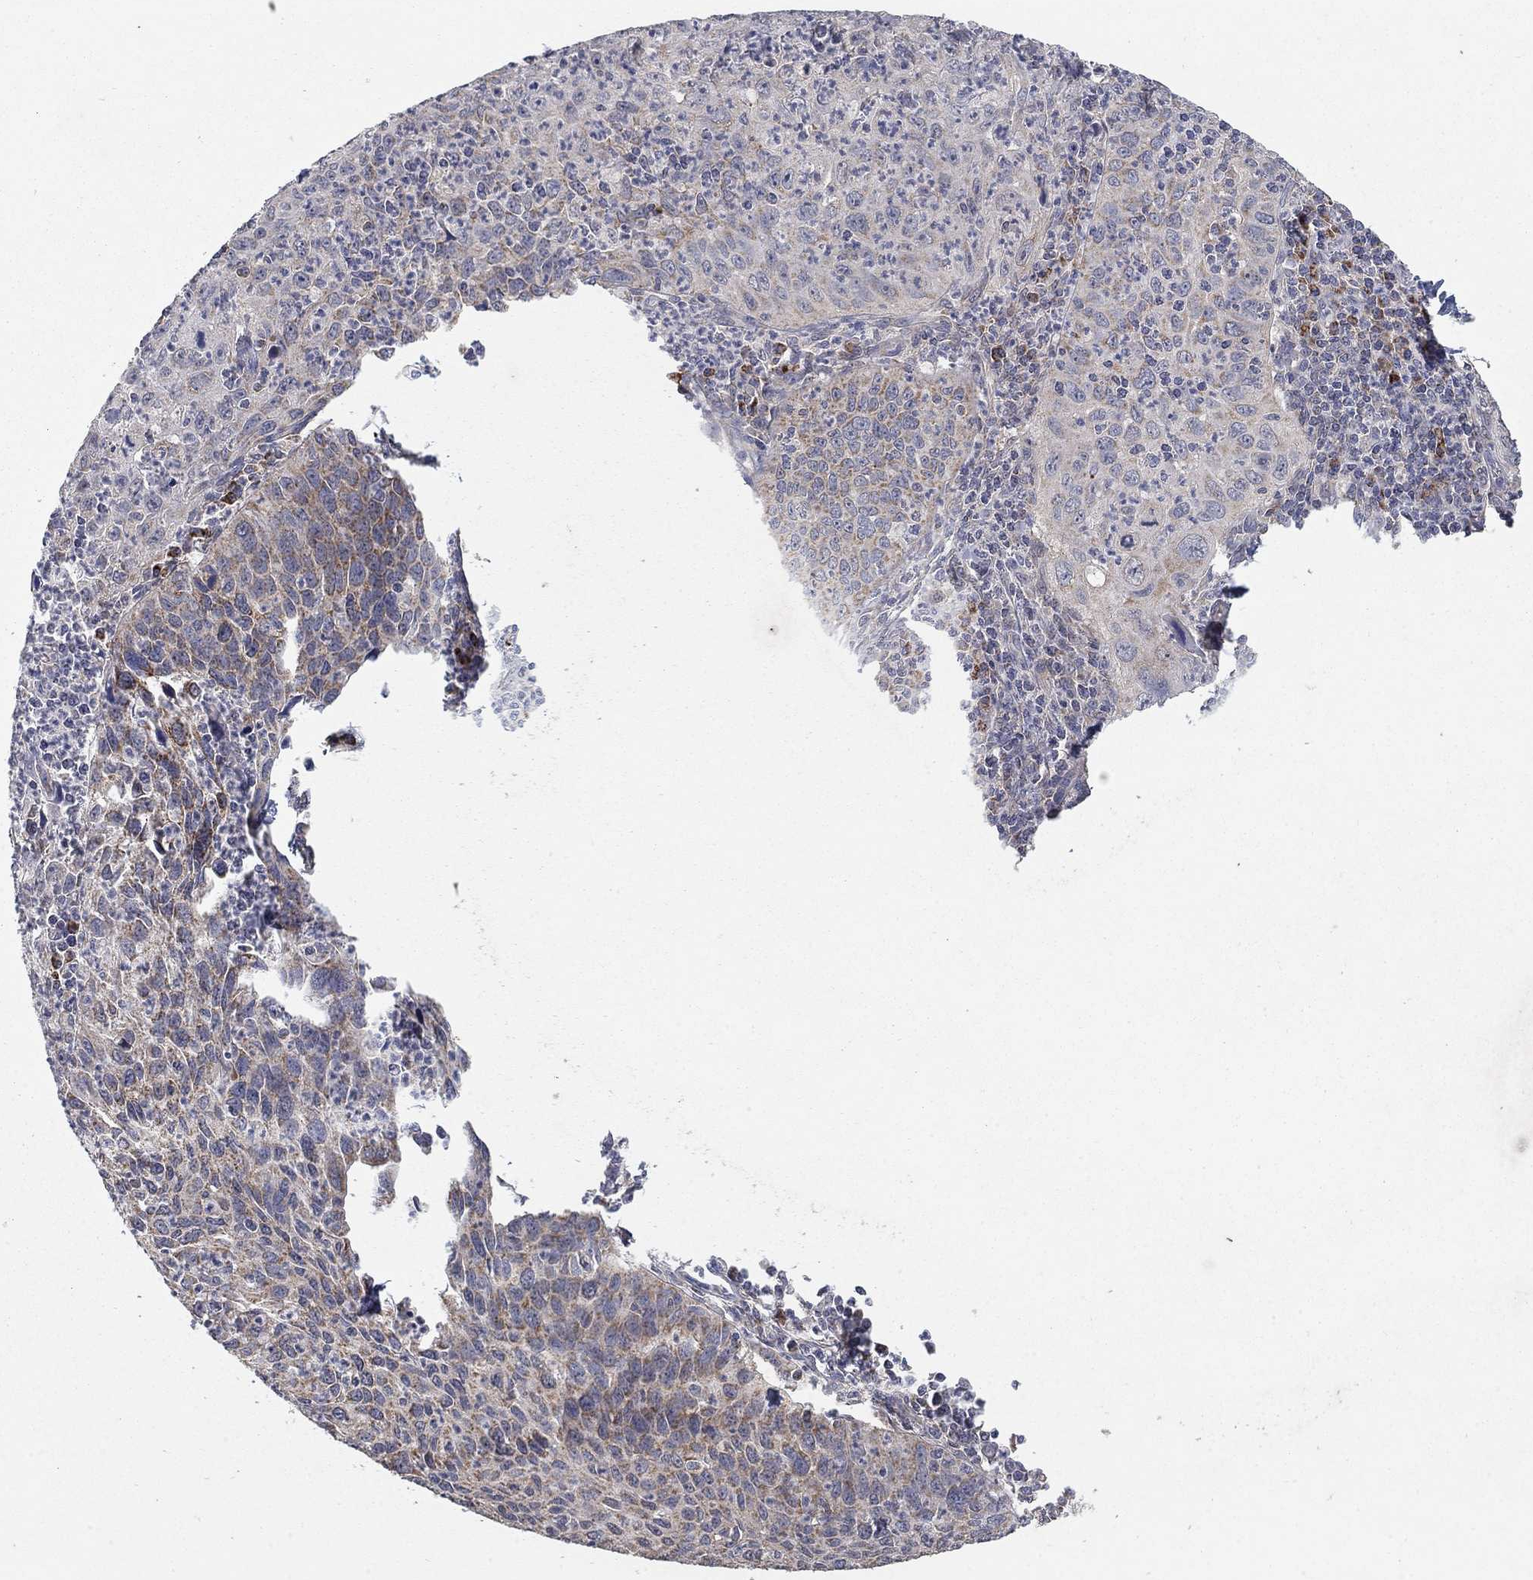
{"staining": {"intensity": "moderate", "quantity": "25%-75%", "location": "cytoplasmic/membranous"}, "tissue": "cervical cancer", "cell_type": "Tumor cells", "image_type": "cancer", "snomed": [{"axis": "morphology", "description": "Squamous cell carcinoma, NOS"}, {"axis": "topography", "description": "Cervix"}], "caption": "Immunohistochemical staining of squamous cell carcinoma (cervical) displays medium levels of moderate cytoplasmic/membranous staining in about 25%-75% of tumor cells. Nuclei are stained in blue.", "gene": "GPSM1", "patient": {"sex": "female", "age": 26}}